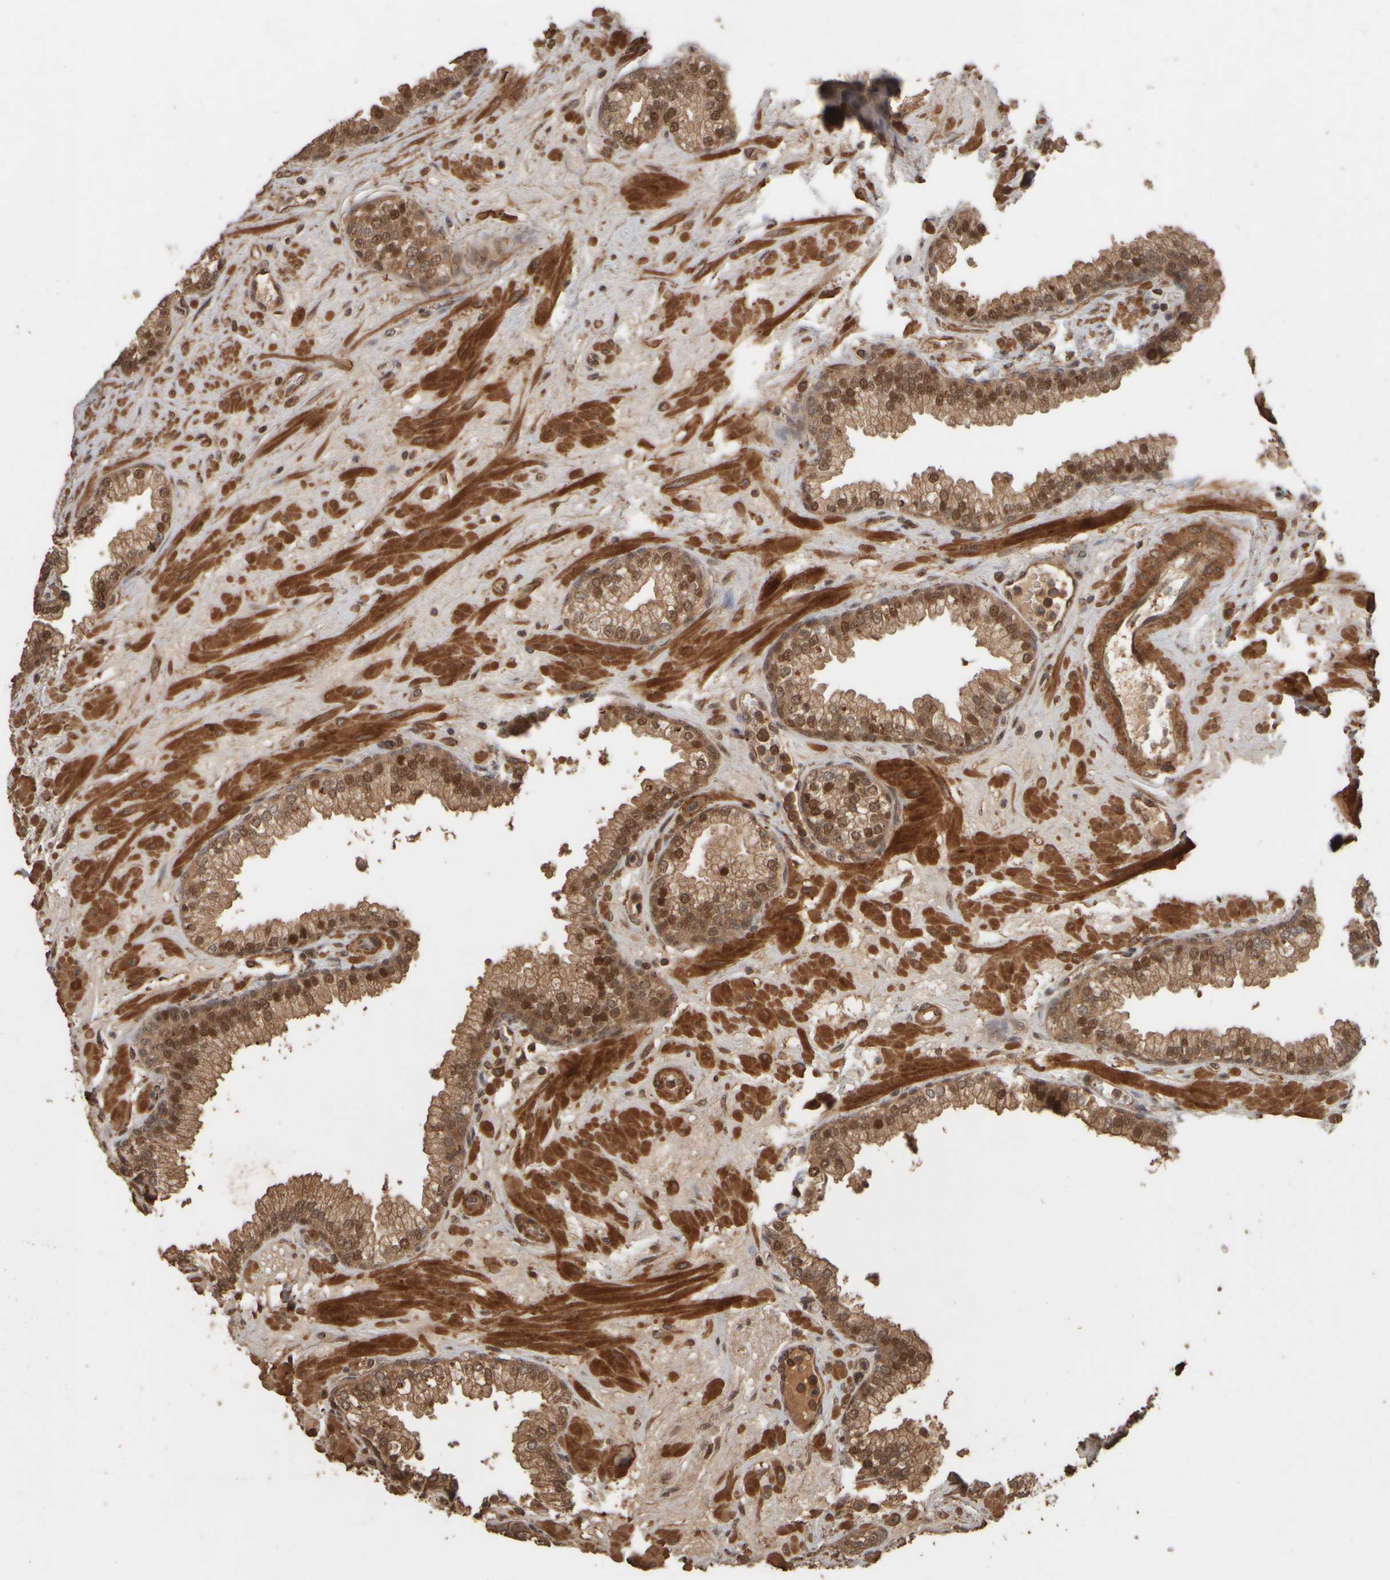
{"staining": {"intensity": "moderate", "quantity": ">75%", "location": "cytoplasmic/membranous,nuclear"}, "tissue": "prostate", "cell_type": "Glandular cells", "image_type": "normal", "snomed": [{"axis": "morphology", "description": "Normal tissue, NOS"}, {"axis": "morphology", "description": "Urothelial carcinoma, Low grade"}, {"axis": "topography", "description": "Urinary bladder"}, {"axis": "topography", "description": "Prostate"}], "caption": "A medium amount of moderate cytoplasmic/membranous,nuclear positivity is seen in approximately >75% of glandular cells in benign prostate. (DAB (3,3'-diaminobenzidine) IHC, brown staining for protein, blue staining for nuclei).", "gene": "SPHK1", "patient": {"sex": "male", "age": 60}}